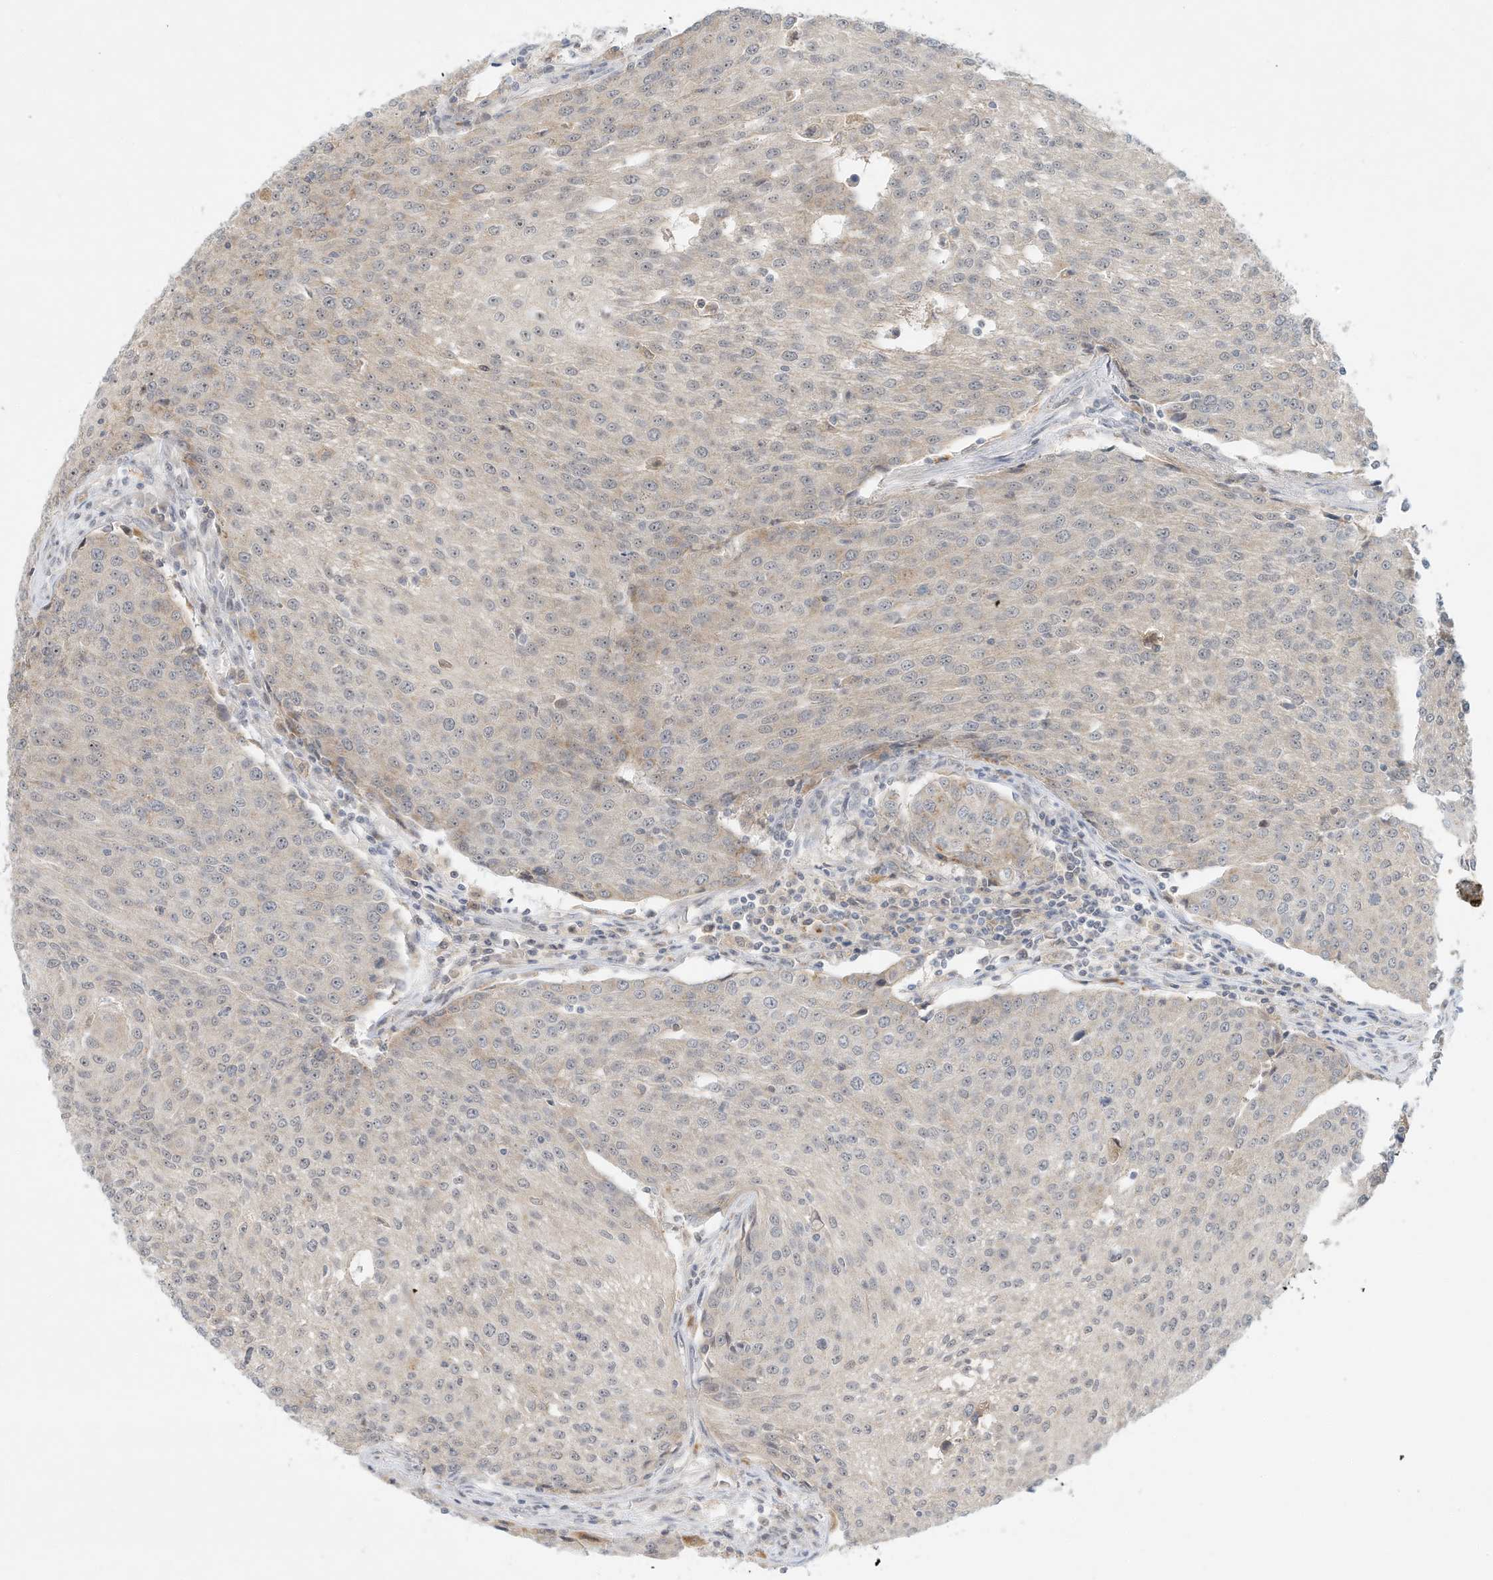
{"staining": {"intensity": "negative", "quantity": "none", "location": "none"}, "tissue": "urothelial cancer", "cell_type": "Tumor cells", "image_type": "cancer", "snomed": [{"axis": "morphology", "description": "Urothelial carcinoma, High grade"}, {"axis": "topography", "description": "Urinary bladder"}], "caption": "Micrograph shows no protein staining in tumor cells of urothelial cancer tissue.", "gene": "PAK6", "patient": {"sex": "female", "age": 85}}